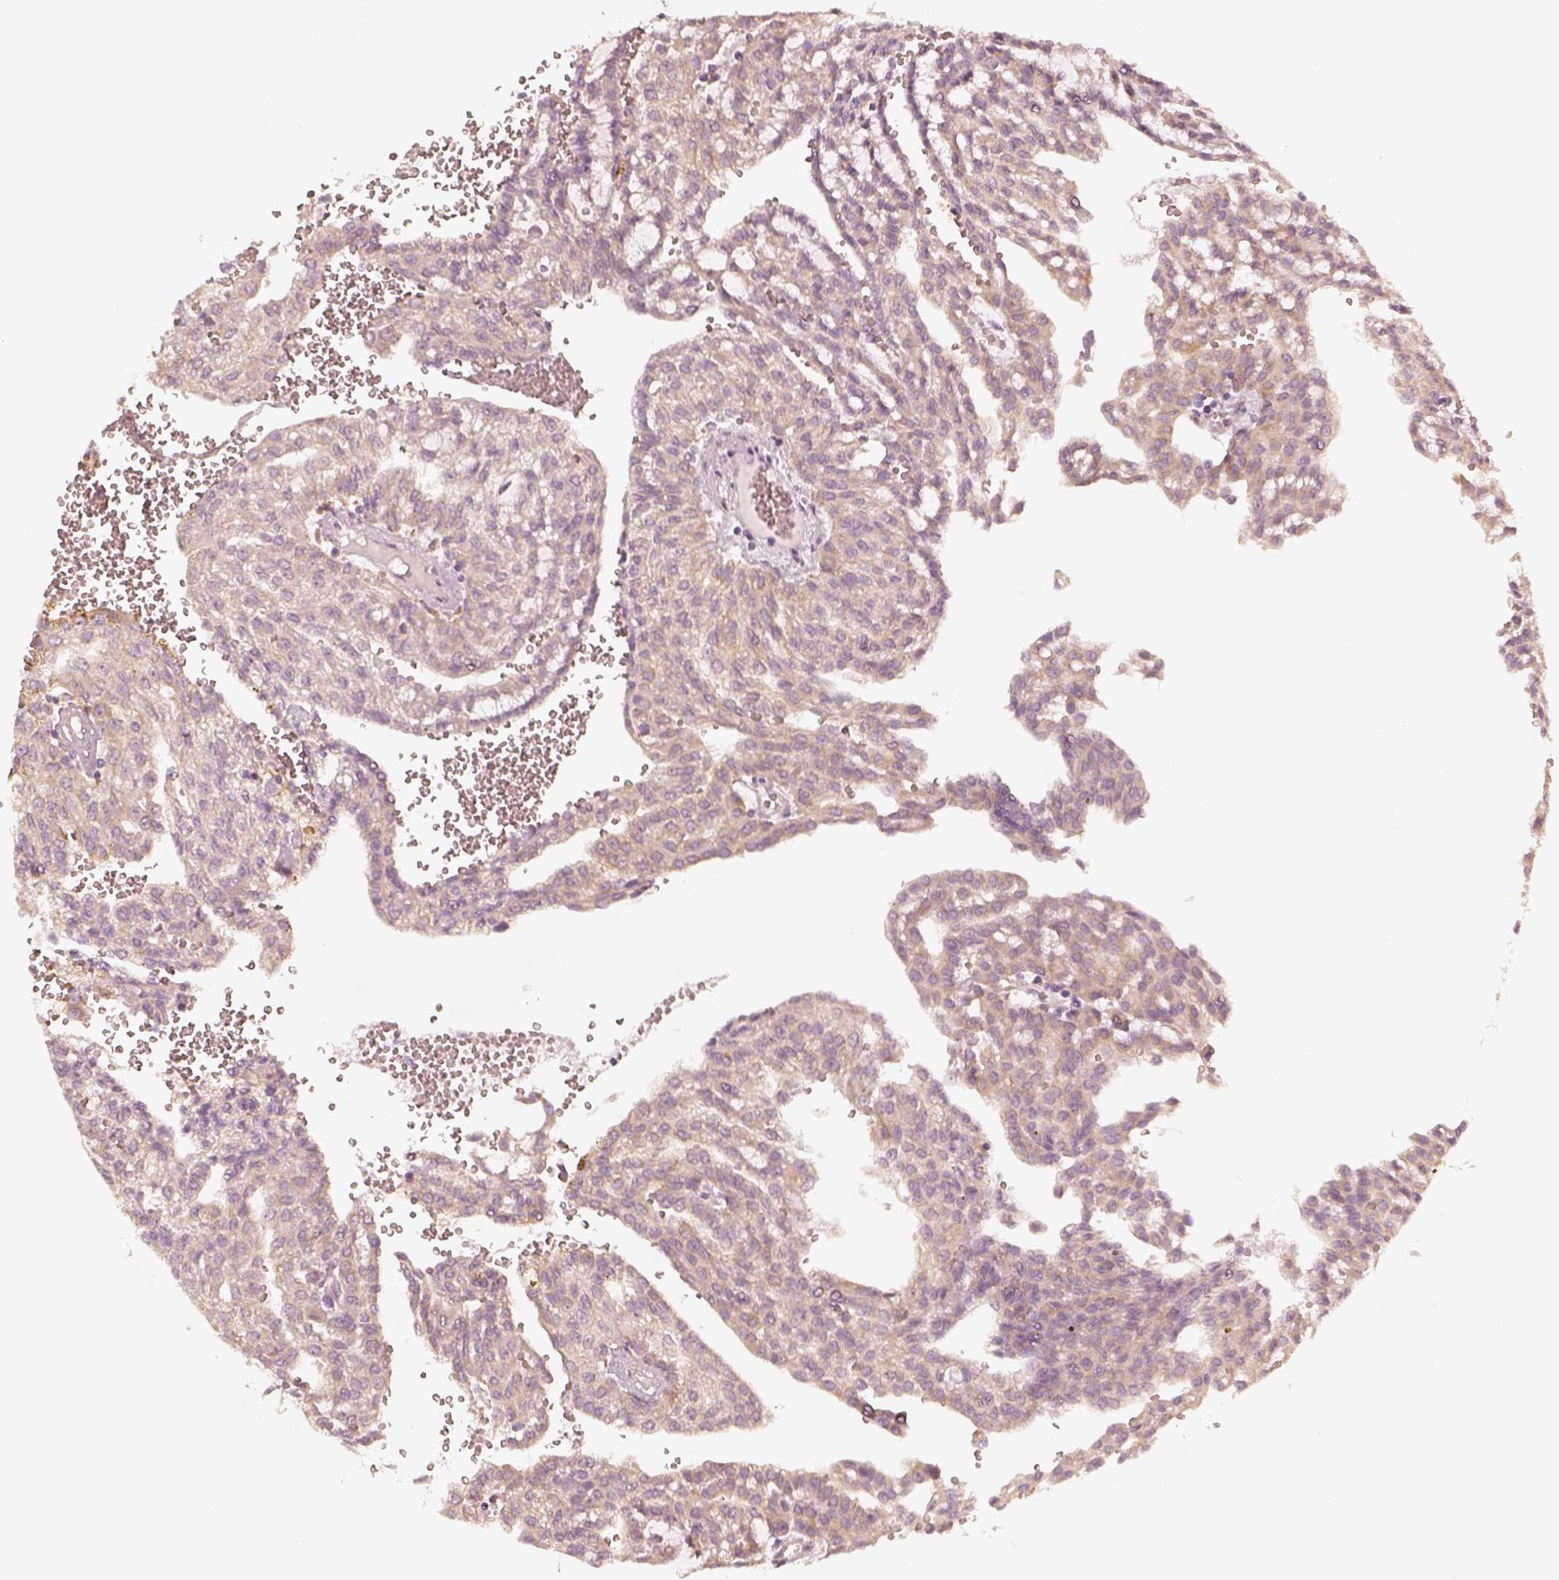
{"staining": {"intensity": "negative", "quantity": "none", "location": "none"}, "tissue": "renal cancer", "cell_type": "Tumor cells", "image_type": "cancer", "snomed": [{"axis": "morphology", "description": "Adenocarcinoma, NOS"}, {"axis": "topography", "description": "Kidney"}], "caption": "This micrograph is of adenocarcinoma (renal) stained with immunohistochemistry (IHC) to label a protein in brown with the nuclei are counter-stained blue. There is no staining in tumor cells.", "gene": "FMNL2", "patient": {"sex": "male", "age": 63}}